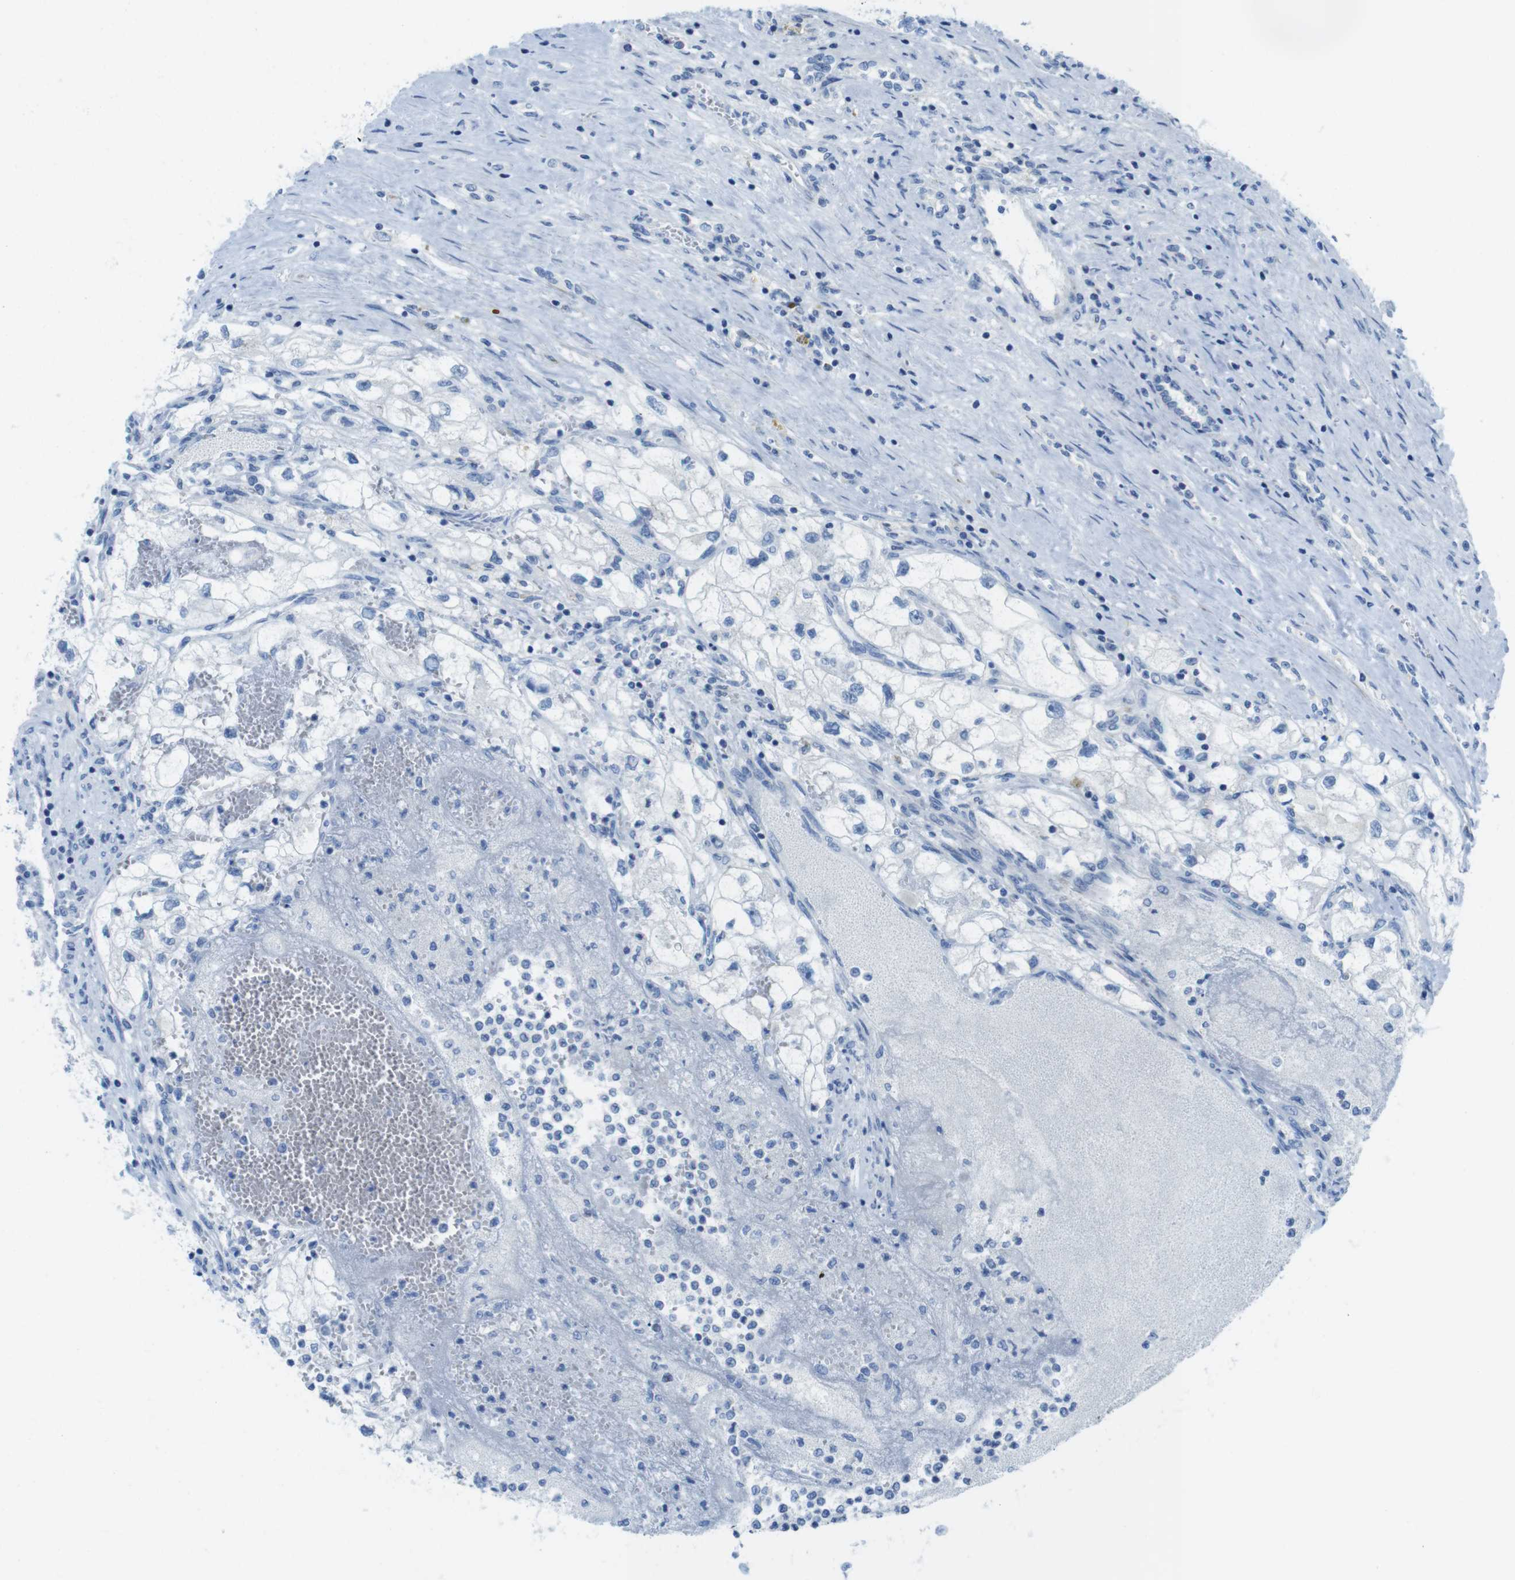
{"staining": {"intensity": "negative", "quantity": "none", "location": "none"}, "tissue": "renal cancer", "cell_type": "Tumor cells", "image_type": "cancer", "snomed": [{"axis": "morphology", "description": "Adenocarcinoma, NOS"}, {"axis": "topography", "description": "Kidney"}], "caption": "Tumor cells are negative for protein expression in human renal cancer (adenocarcinoma).", "gene": "ASIC5", "patient": {"sex": "female", "age": 70}}